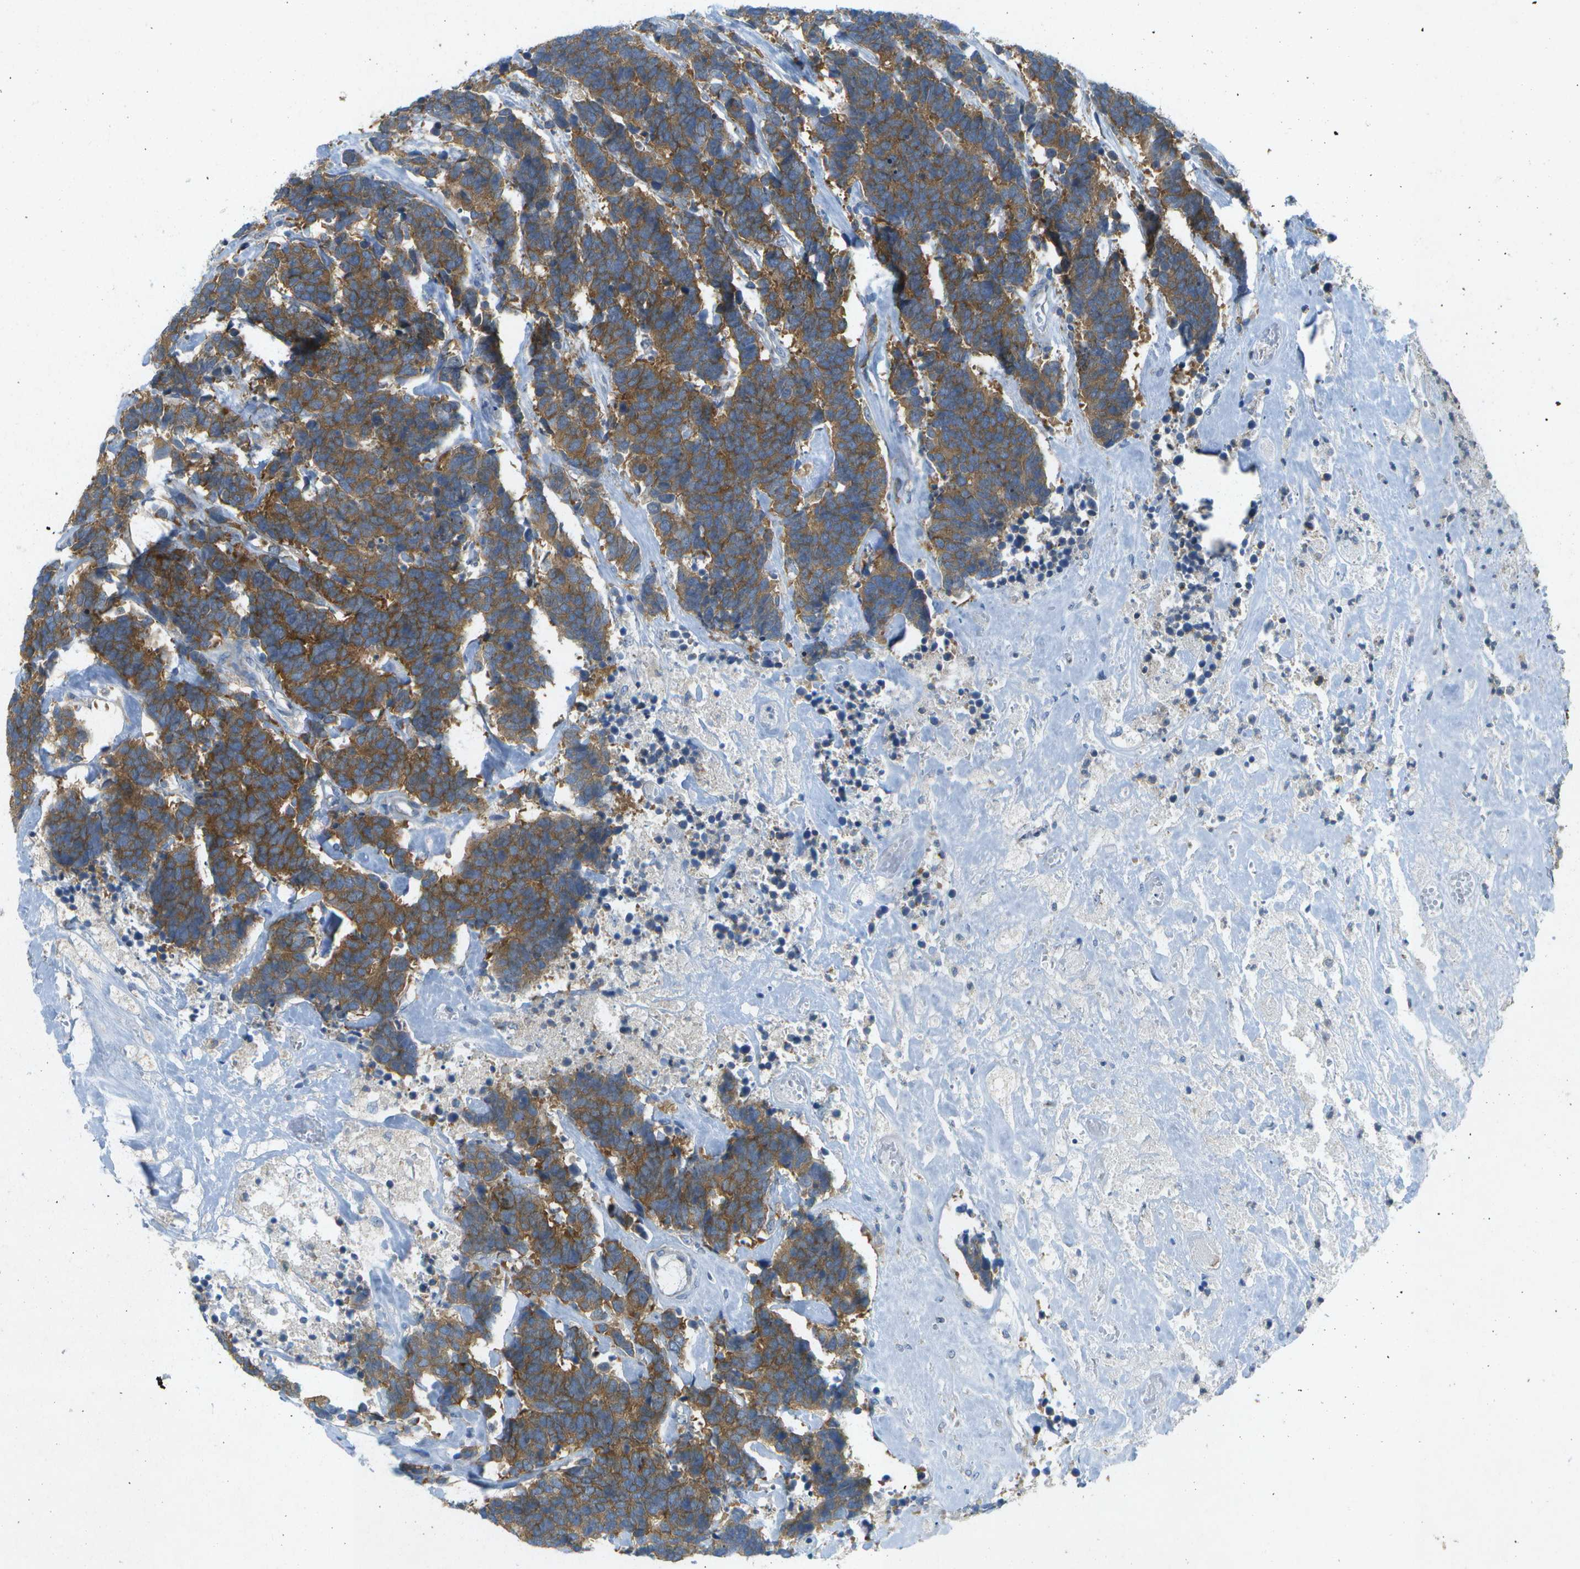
{"staining": {"intensity": "moderate", "quantity": ">75%", "location": "cytoplasmic/membranous"}, "tissue": "carcinoid", "cell_type": "Tumor cells", "image_type": "cancer", "snomed": [{"axis": "morphology", "description": "Carcinoma, NOS"}, {"axis": "morphology", "description": "Carcinoid, malignant, NOS"}, {"axis": "topography", "description": "Urinary bladder"}], "caption": "Protein expression analysis of human carcinoid reveals moderate cytoplasmic/membranous expression in approximately >75% of tumor cells.", "gene": "WNK2", "patient": {"sex": "male", "age": 57}}